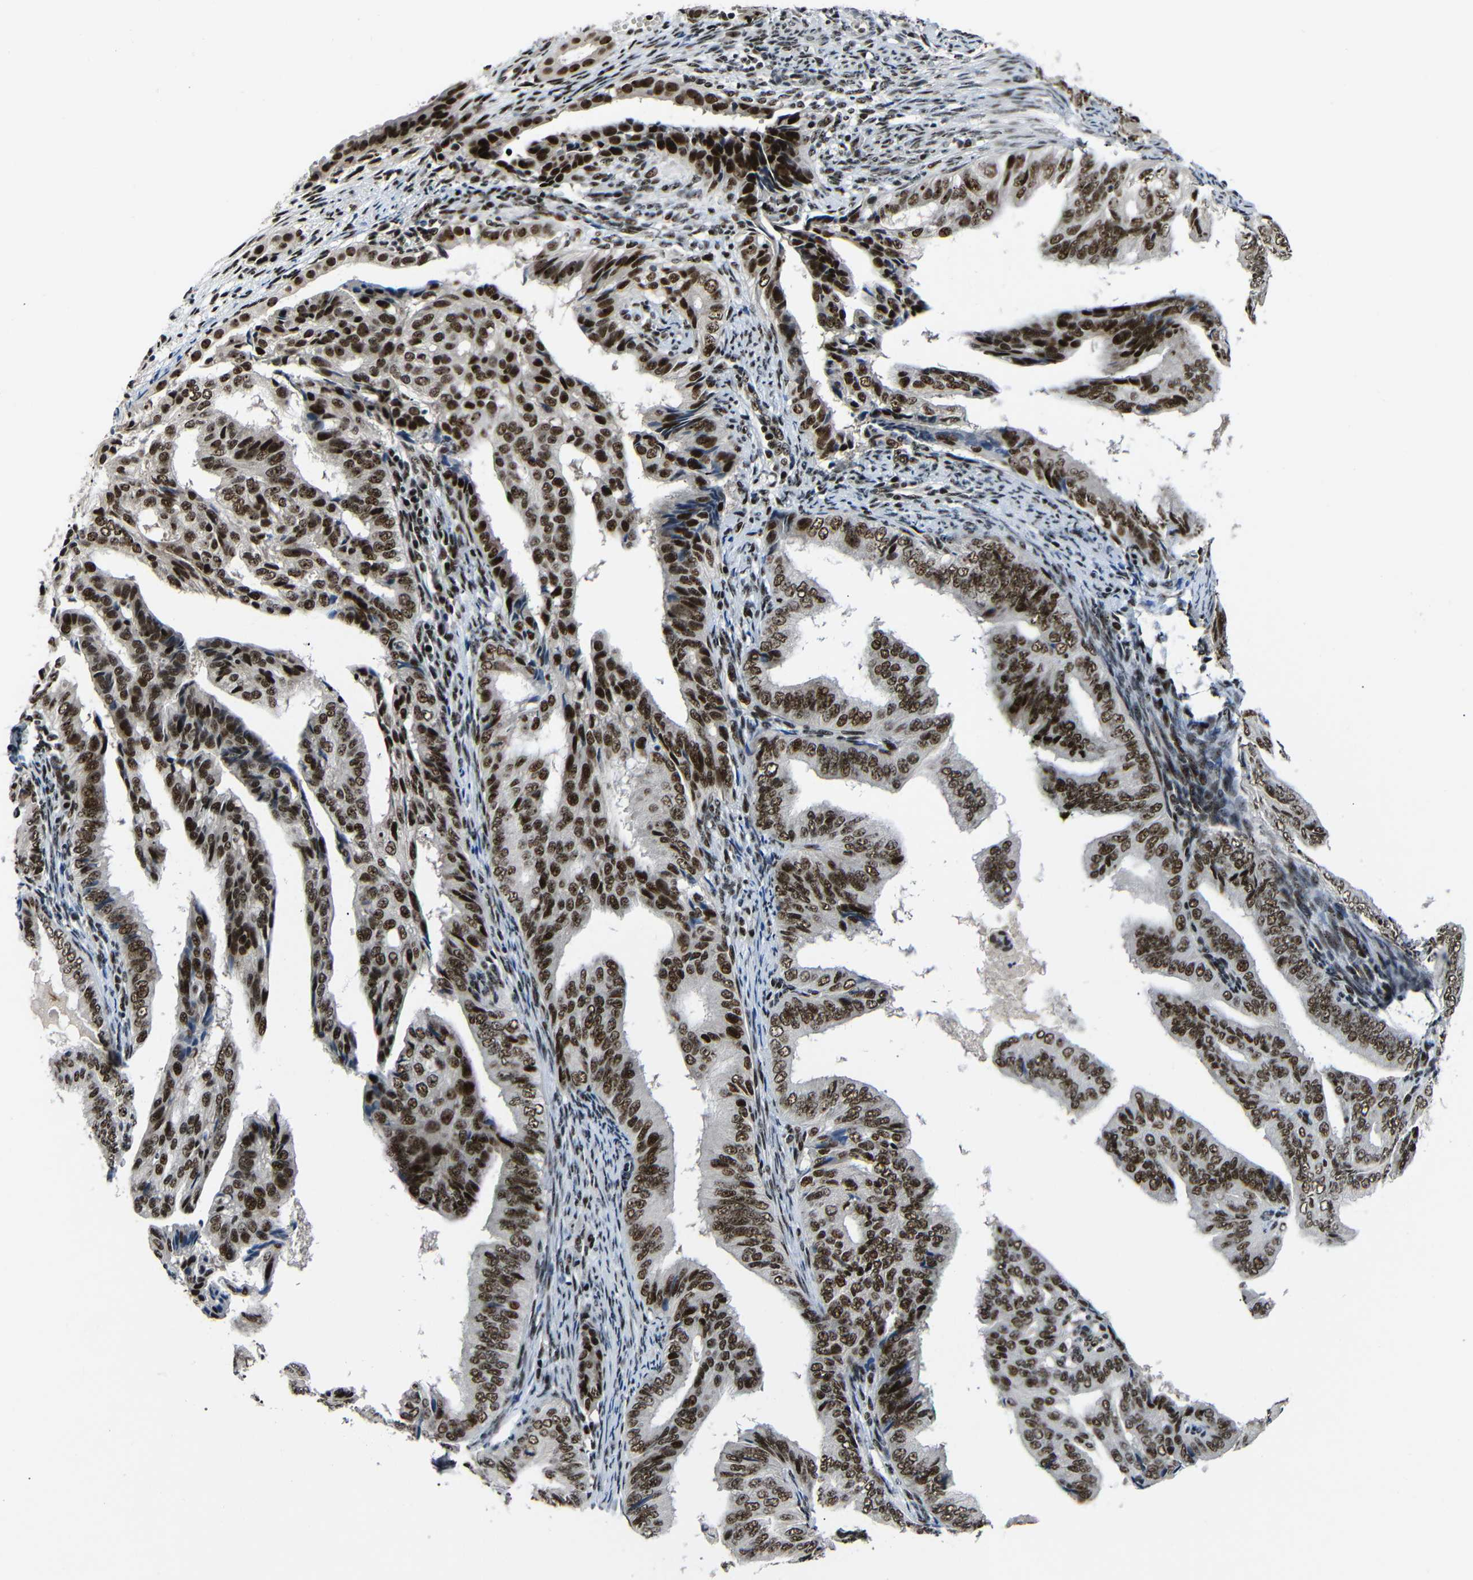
{"staining": {"intensity": "strong", "quantity": ">75%", "location": "nuclear"}, "tissue": "endometrial cancer", "cell_type": "Tumor cells", "image_type": "cancer", "snomed": [{"axis": "morphology", "description": "Adenocarcinoma, NOS"}, {"axis": "topography", "description": "Endometrium"}], "caption": "Endometrial adenocarcinoma stained with a protein marker demonstrates strong staining in tumor cells.", "gene": "SETDB2", "patient": {"sex": "female", "age": 58}}